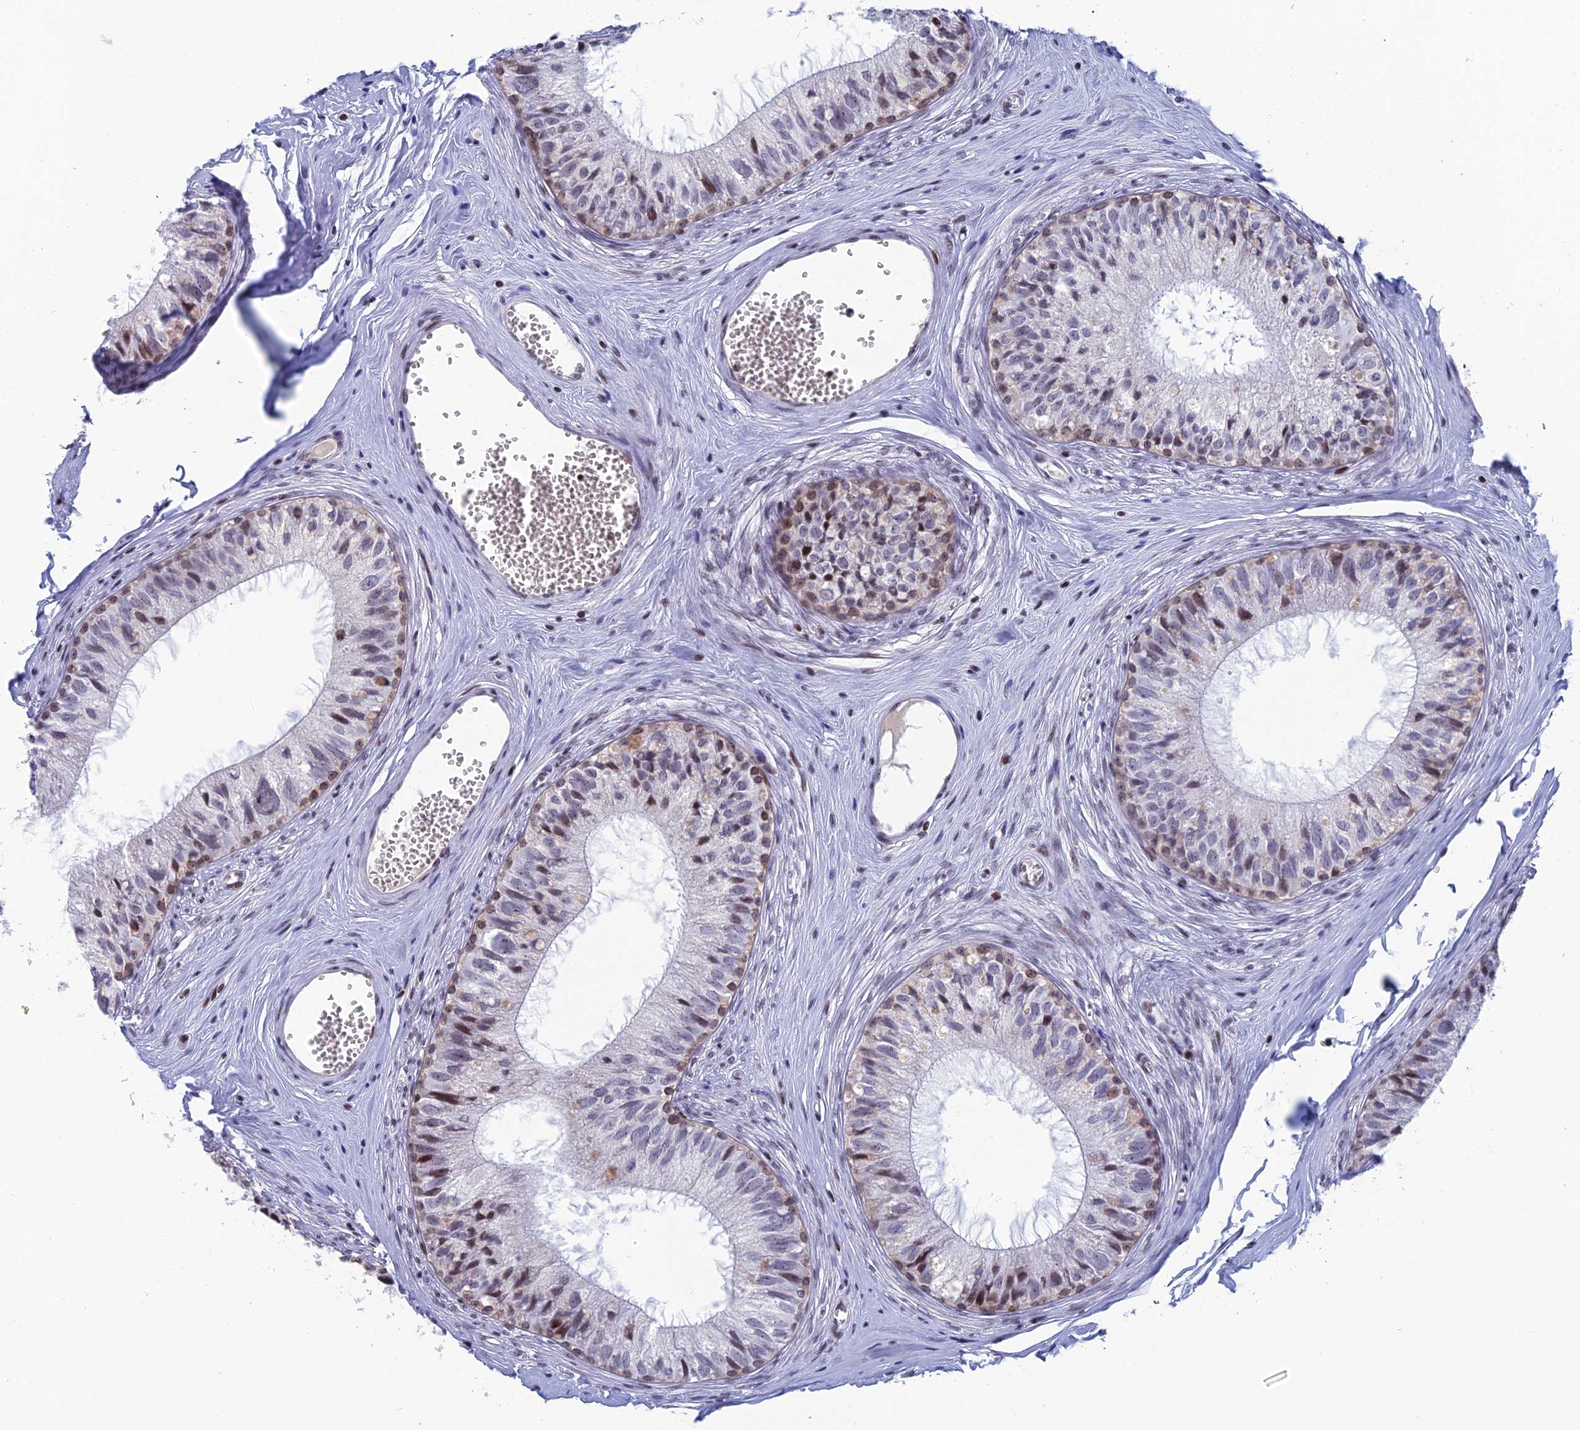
{"staining": {"intensity": "moderate", "quantity": "<25%", "location": "nuclear"}, "tissue": "epididymis", "cell_type": "Glandular cells", "image_type": "normal", "snomed": [{"axis": "morphology", "description": "Normal tissue, NOS"}, {"axis": "topography", "description": "Epididymis"}], "caption": "Unremarkable epididymis shows moderate nuclear expression in approximately <25% of glandular cells, visualized by immunohistochemistry. (DAB (3,3'-diaminobenzidine) IHC, brown staining for protein, blue staining for nuclei).", "gene": "AFF3", "patient": {"sex": "male", "age": 36}}